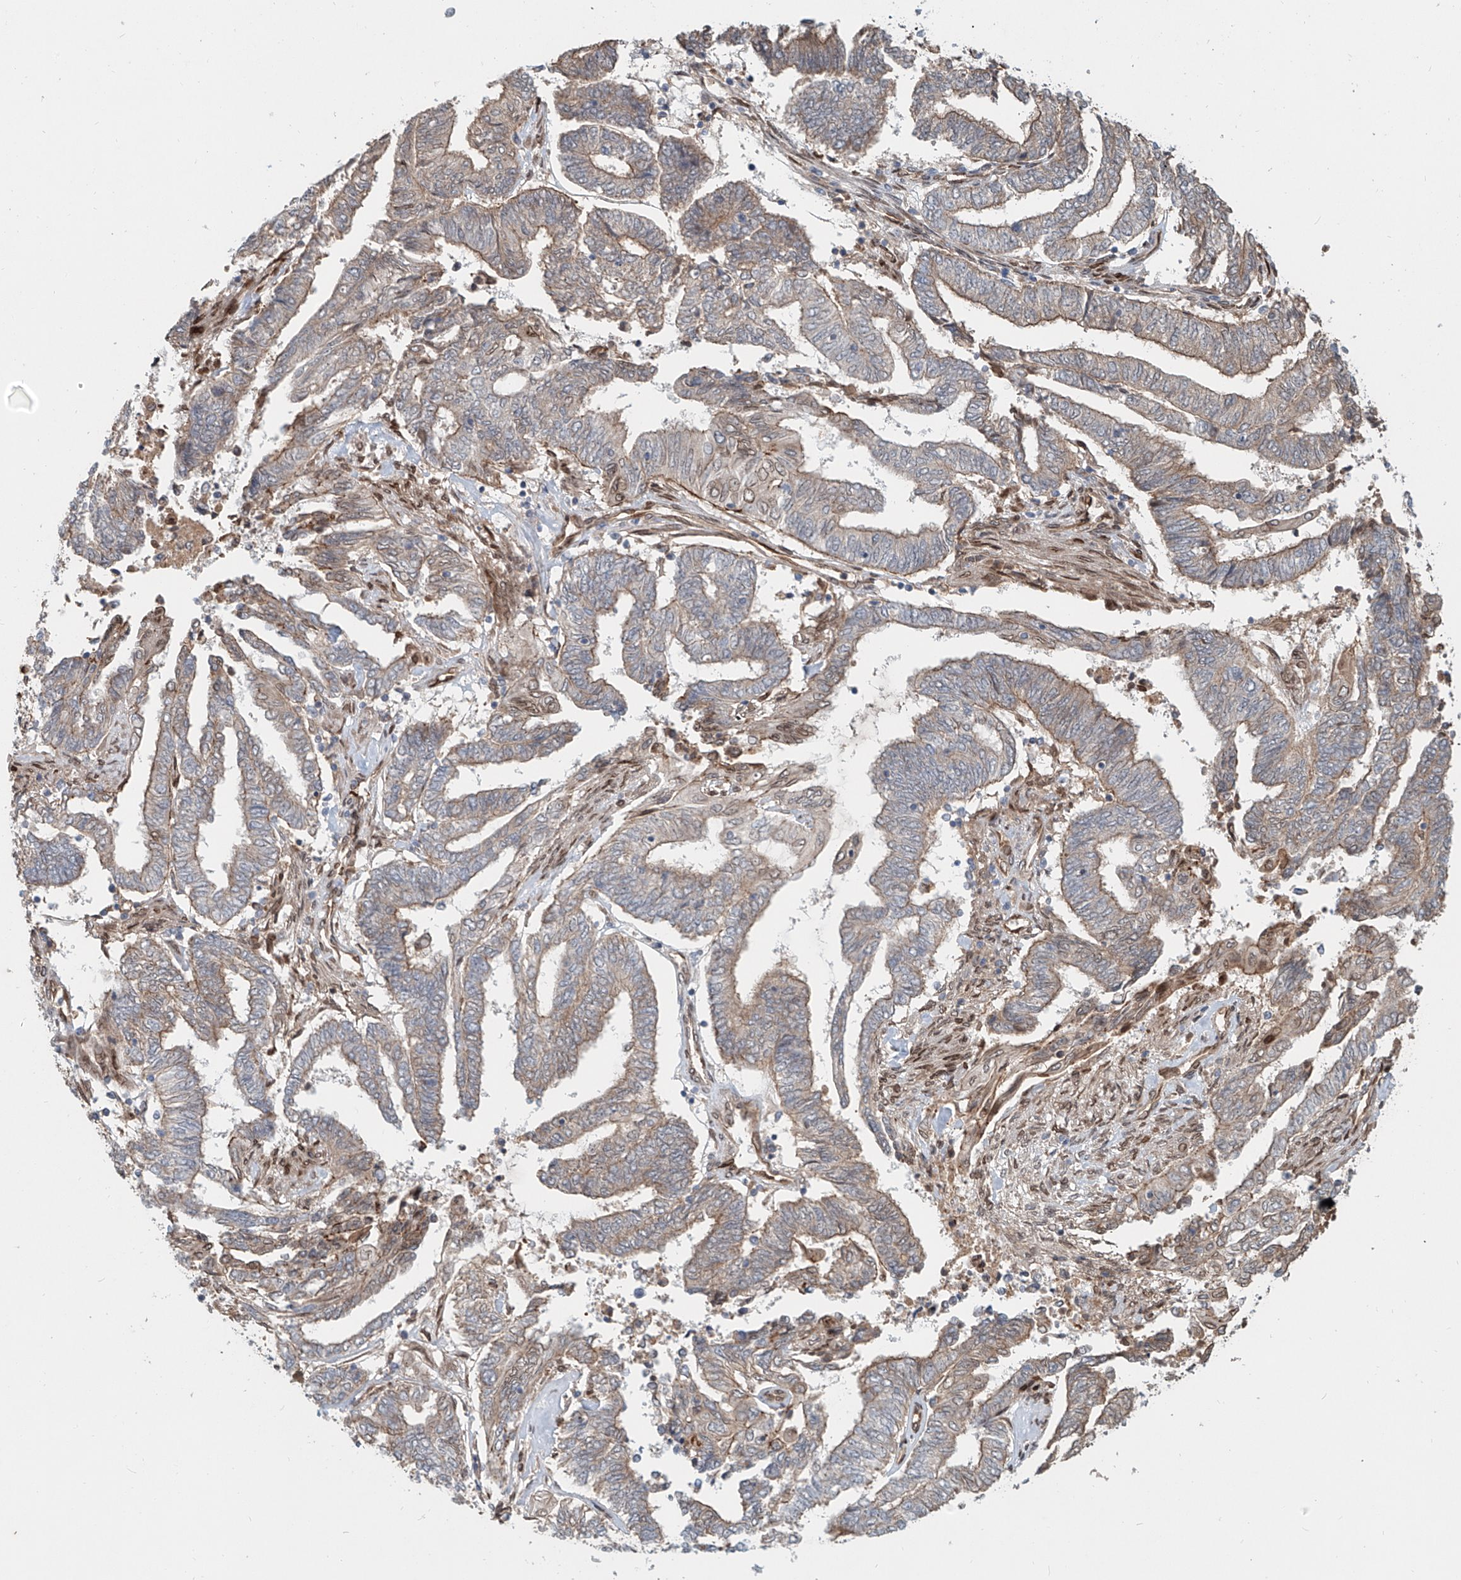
{"staining": {"intensity": "weak", "quantity": "25%-75%", "location": "cytoplasmic/membranous"}, "tissue": "endometrial cancer", "cell_type": "Tumor cells", "image_type": "cancer", "snomed": [{"axis": "morphology", "description": "Adenocarcinoma, NOS"}, {"axis": "topography", "description": "Uterus"}, {"axis": "topography", "description": "Endometrium"}], "caption": "Tumor cells reveal weak cytoplasmic/membranous staining in about 25%-75% of cells in adenocarcinoma (endometrial).", "gene": "SASH1", "patient": {"sex": "female", "age": 70}}